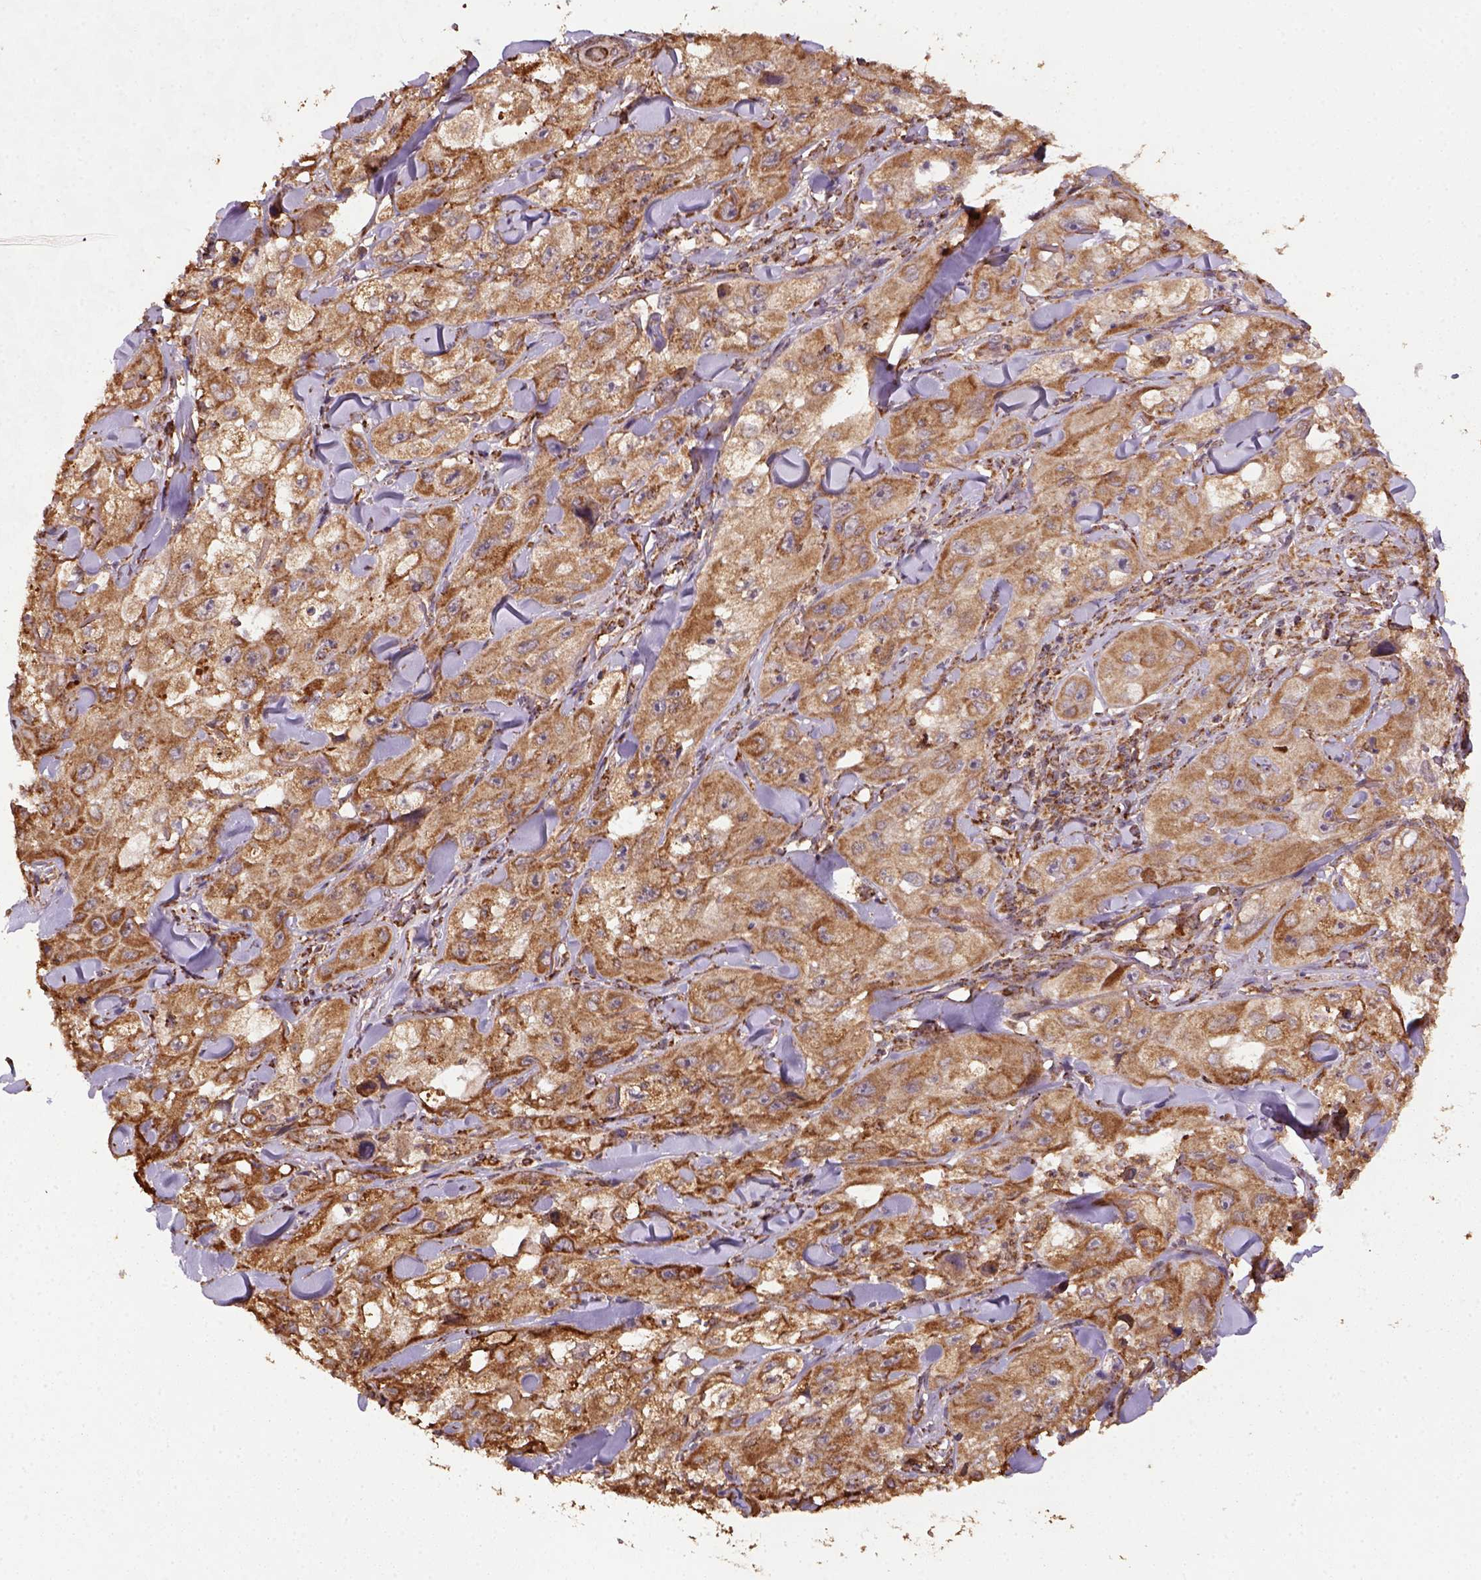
{"staining": {"intensity": "moderate", "quantity": ">75%", "location": "cytoplasmic/membranous"}, "tissue": "skin cancer", "cell_type": "Tumor cells", "image_type": "cancer", "snomed": [{"axis": "morphology", "description": "Squamous cell carcinoma, NOS"}, {"axis": "topography", "description": "Skin"}, {"axis": "topography", "description": "Subcutis"}], "caption": "Protein staining demonstrates moderate cytoplasmic/membranous expression in approximately >75% of tumor cells in skin cancer. The protein of interest is stained brown, and the nuclei are stained in blue (DAB (3,3'-diaminobenzidine) IHC with brightfield microscopy, high magnification).", "gene": "MAPK8IP3", "patient": {"sex": "male", "age": 73}}